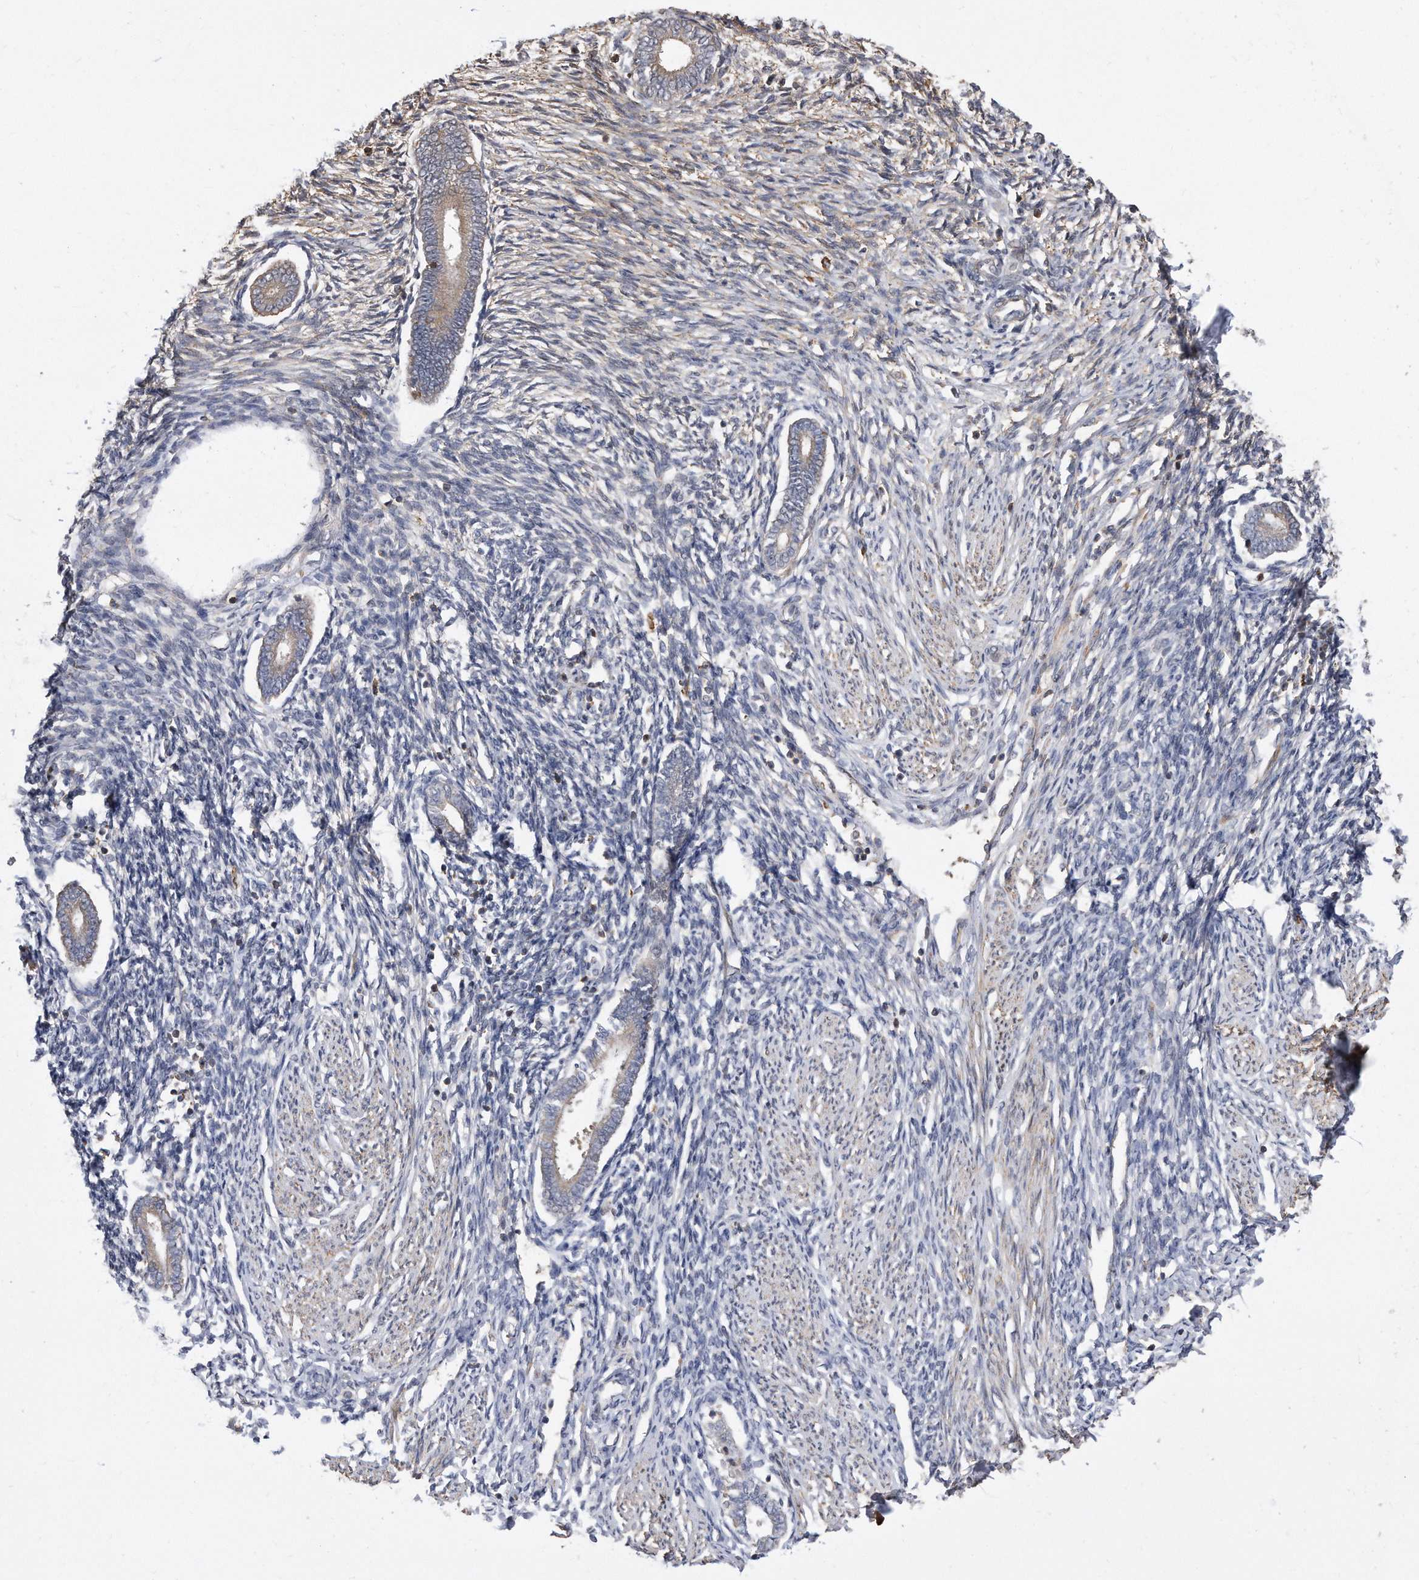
{"staining": {"intensity": "moderate", "quantity": "<25%", "location": "cytoplasmic/membranous"}, "tissue": "endometrium", "cell_type": "Cells in endometrial stroma", "image_type": "normal", "snomed": [{"axis": "morphology", "description": "Normal tissue, NOS"}, {"axis": "topography", "description": "Endometrium"}], "caption": "Human endometrium stained with a brown dye exhibits moderate cytoplasmic/membranous positive staining in approximately <25% of cells in endometrial stroma.", "gene": "TCP1", "patient": {"sex": "female", "age": 56}}